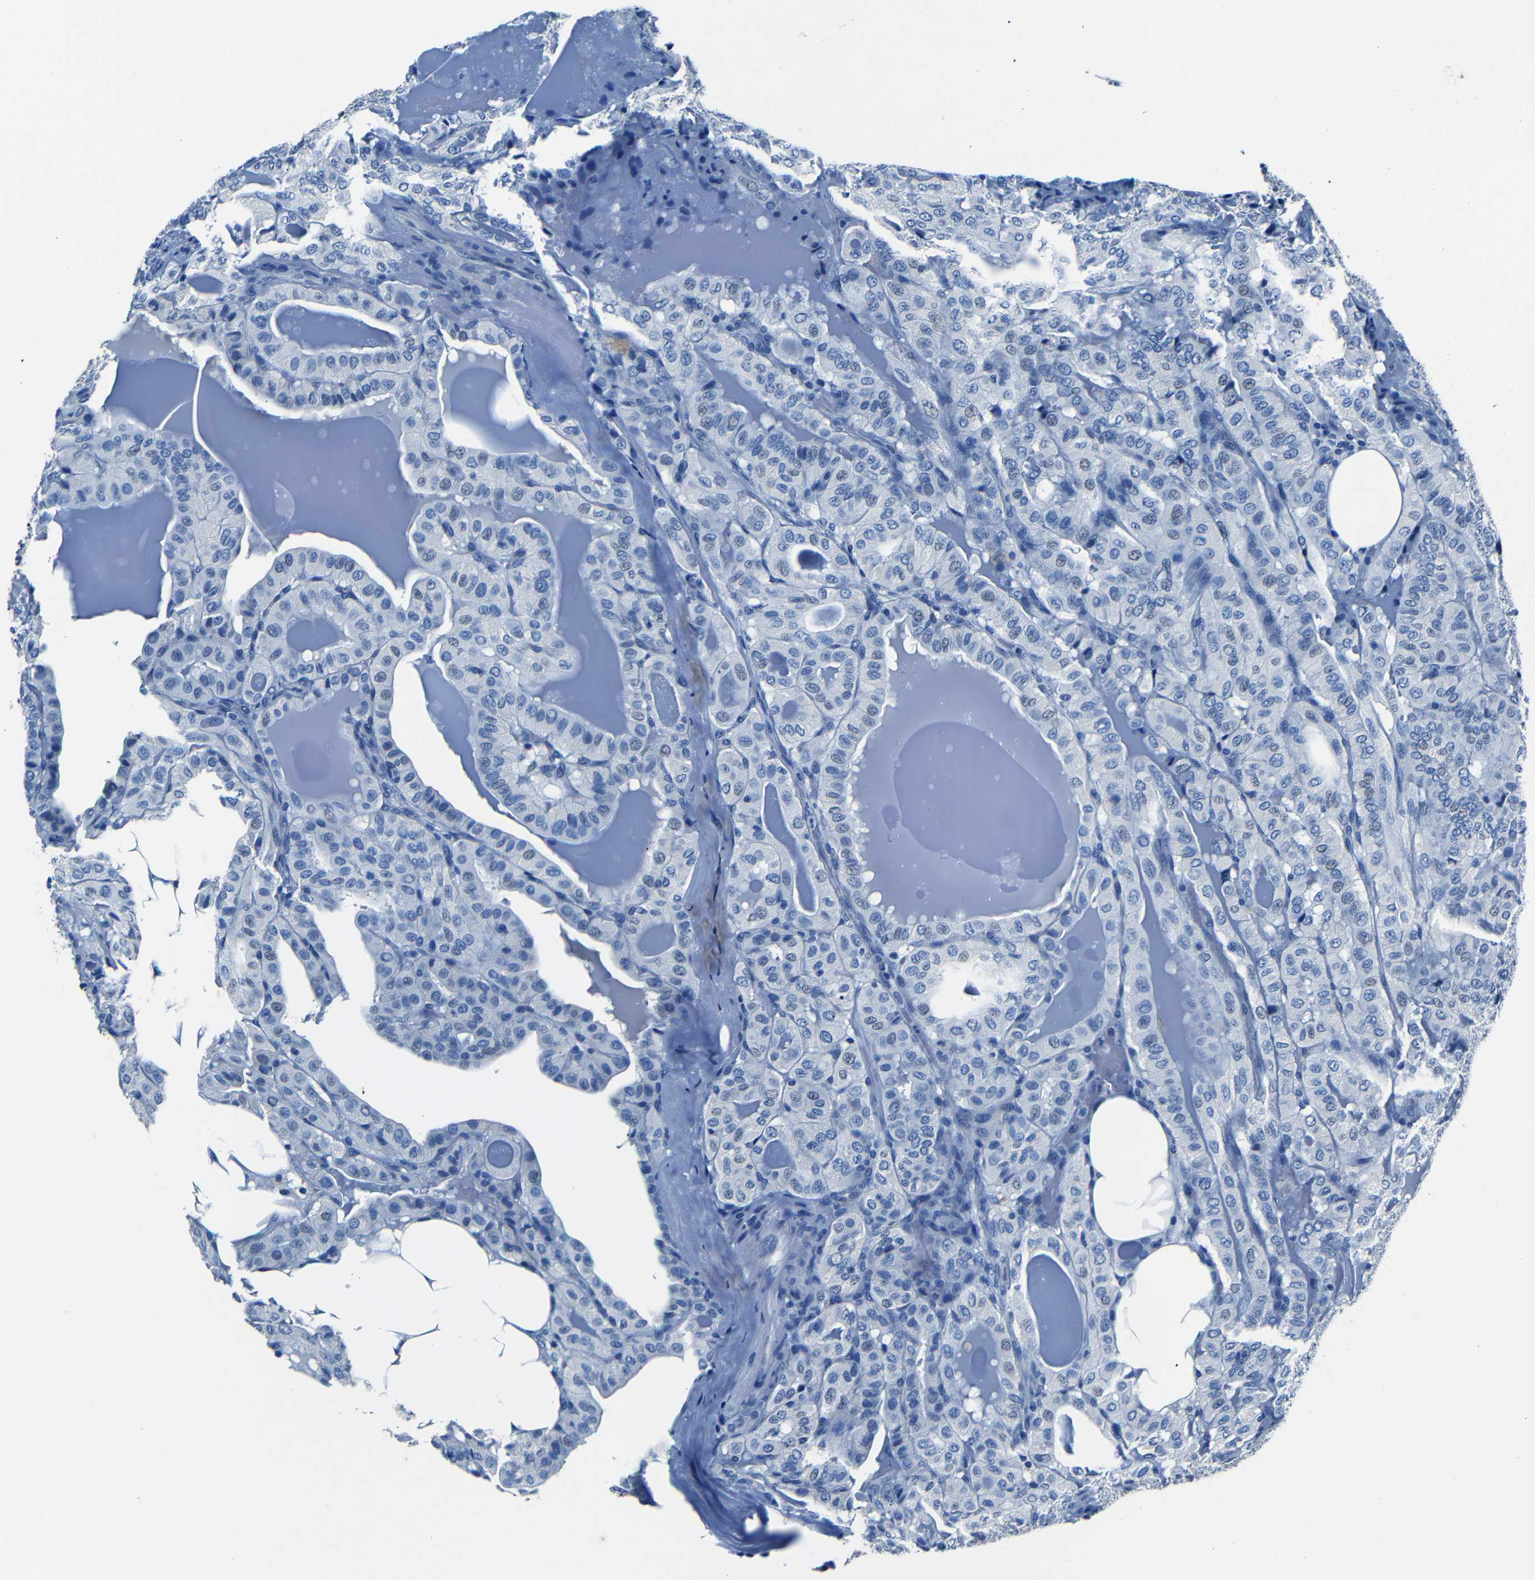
{"staining": {"intensity": "negative", "quantity": "none", "location": "none"}, "tissue": "thyroid cancer", "cell_type": "Tumor cells", "image_type": "cancer", "snomed": [{"axis": "morphology", "description": "Papillary adenocarcinoma, NOS"}, {"axis": "topography", "description": "Thyroid gland"}], "caption": "There is no significant positivity in tumor cells of thyroid cancer.", "gene": "NCMAP", "patient": {"sex": "male", "age": 77}}